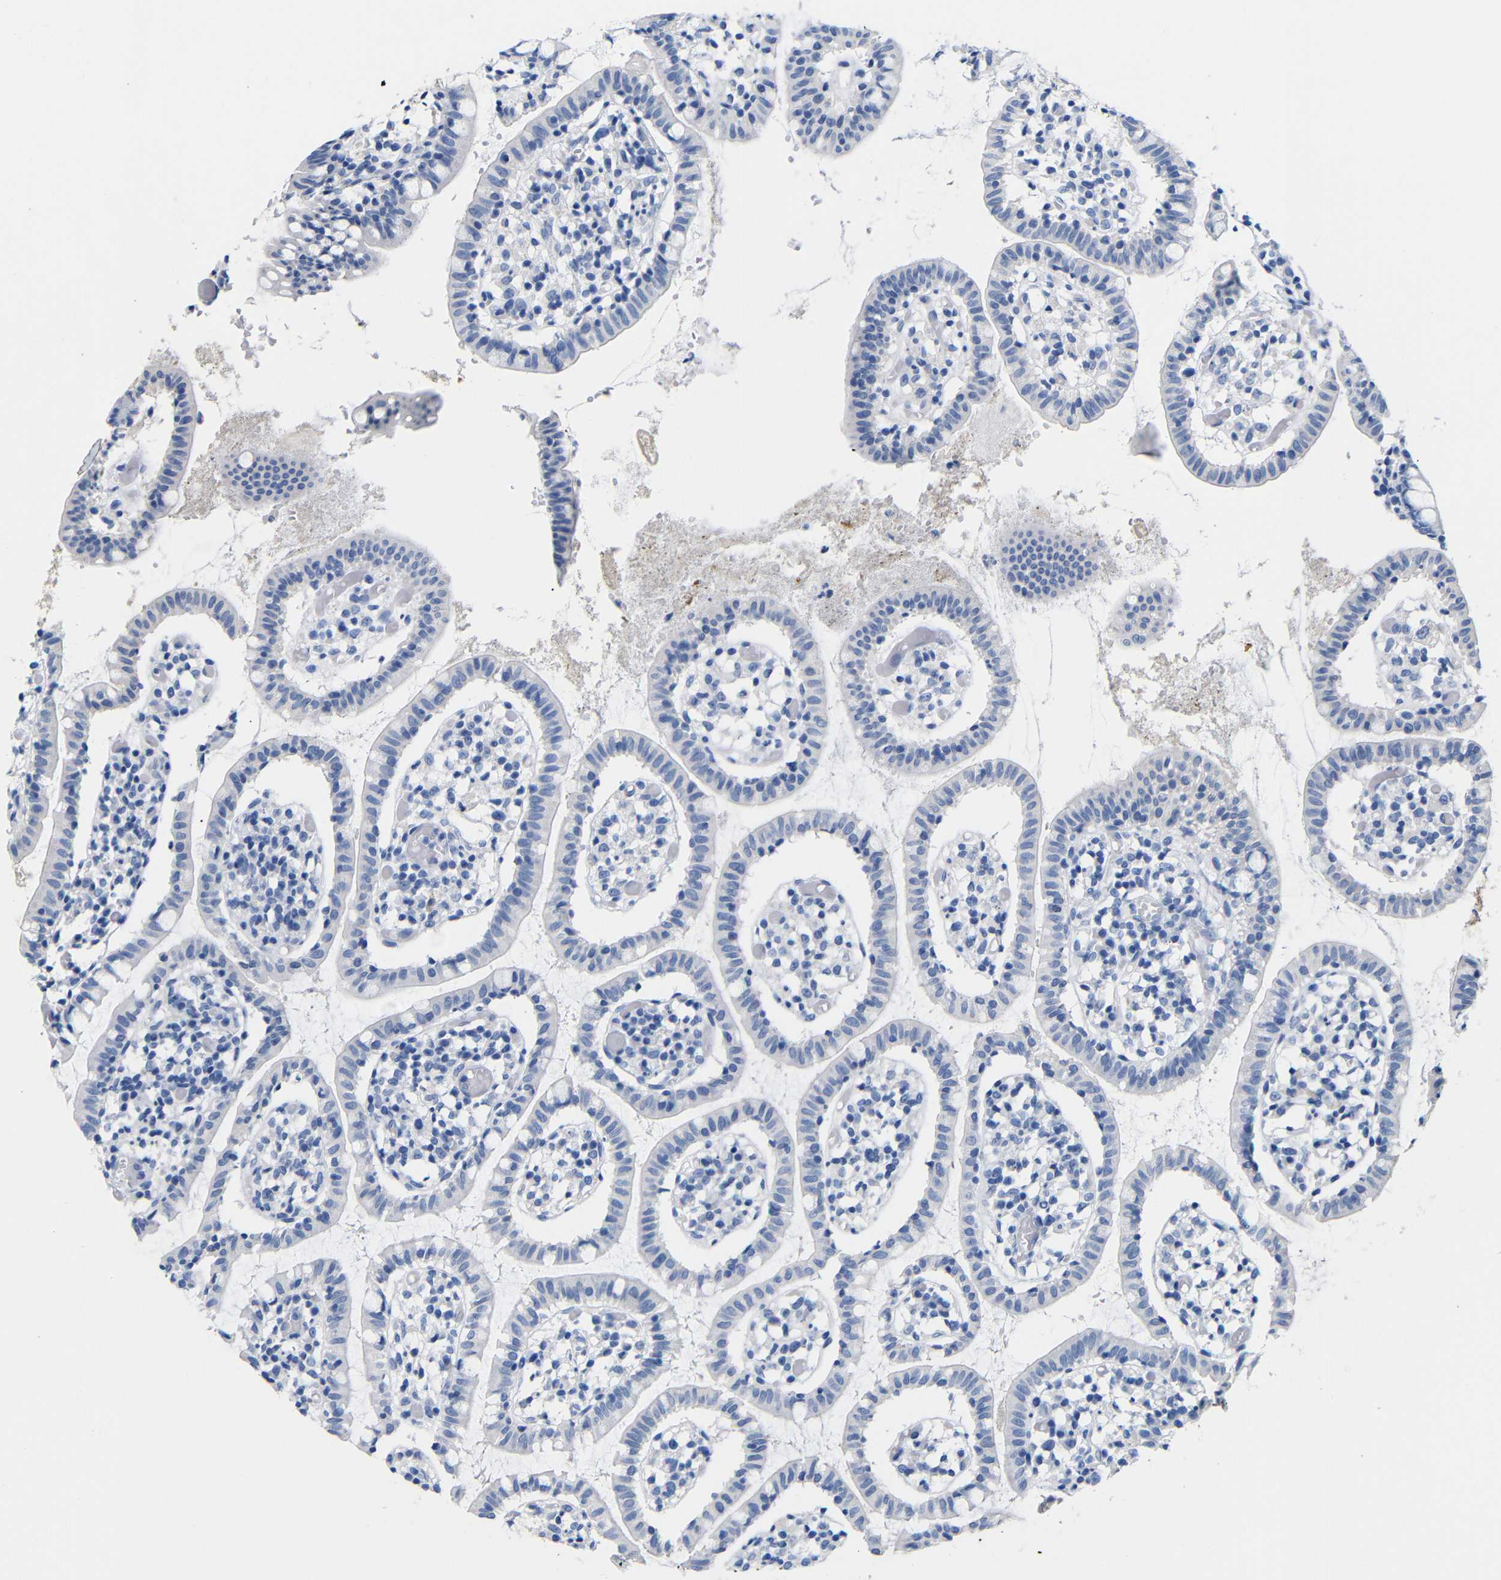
{"staining": {"intensity": "negative", "quantity": "none", "location": "none"}, "tissue": "small intestine", "cell_type": "Glandular cells", "image_type": "normal", "snomed": [{"axis": "morphology", "description": "Normal tissue, NOS"}, {"axis": "morphology", "description": "Cystadenocarcinoma, serous, Metastatic site"}, {"axis": "topography", "description": "Small intestine"}], "caption": "This histopathology image is of normal small intestine stained with IHC to label a protein in brown with the nuclei are counter-stained blue. There is no positivity in glandular cells.", "gene": "CGNL1", "patient": {"sex": "female", "age": 61}}